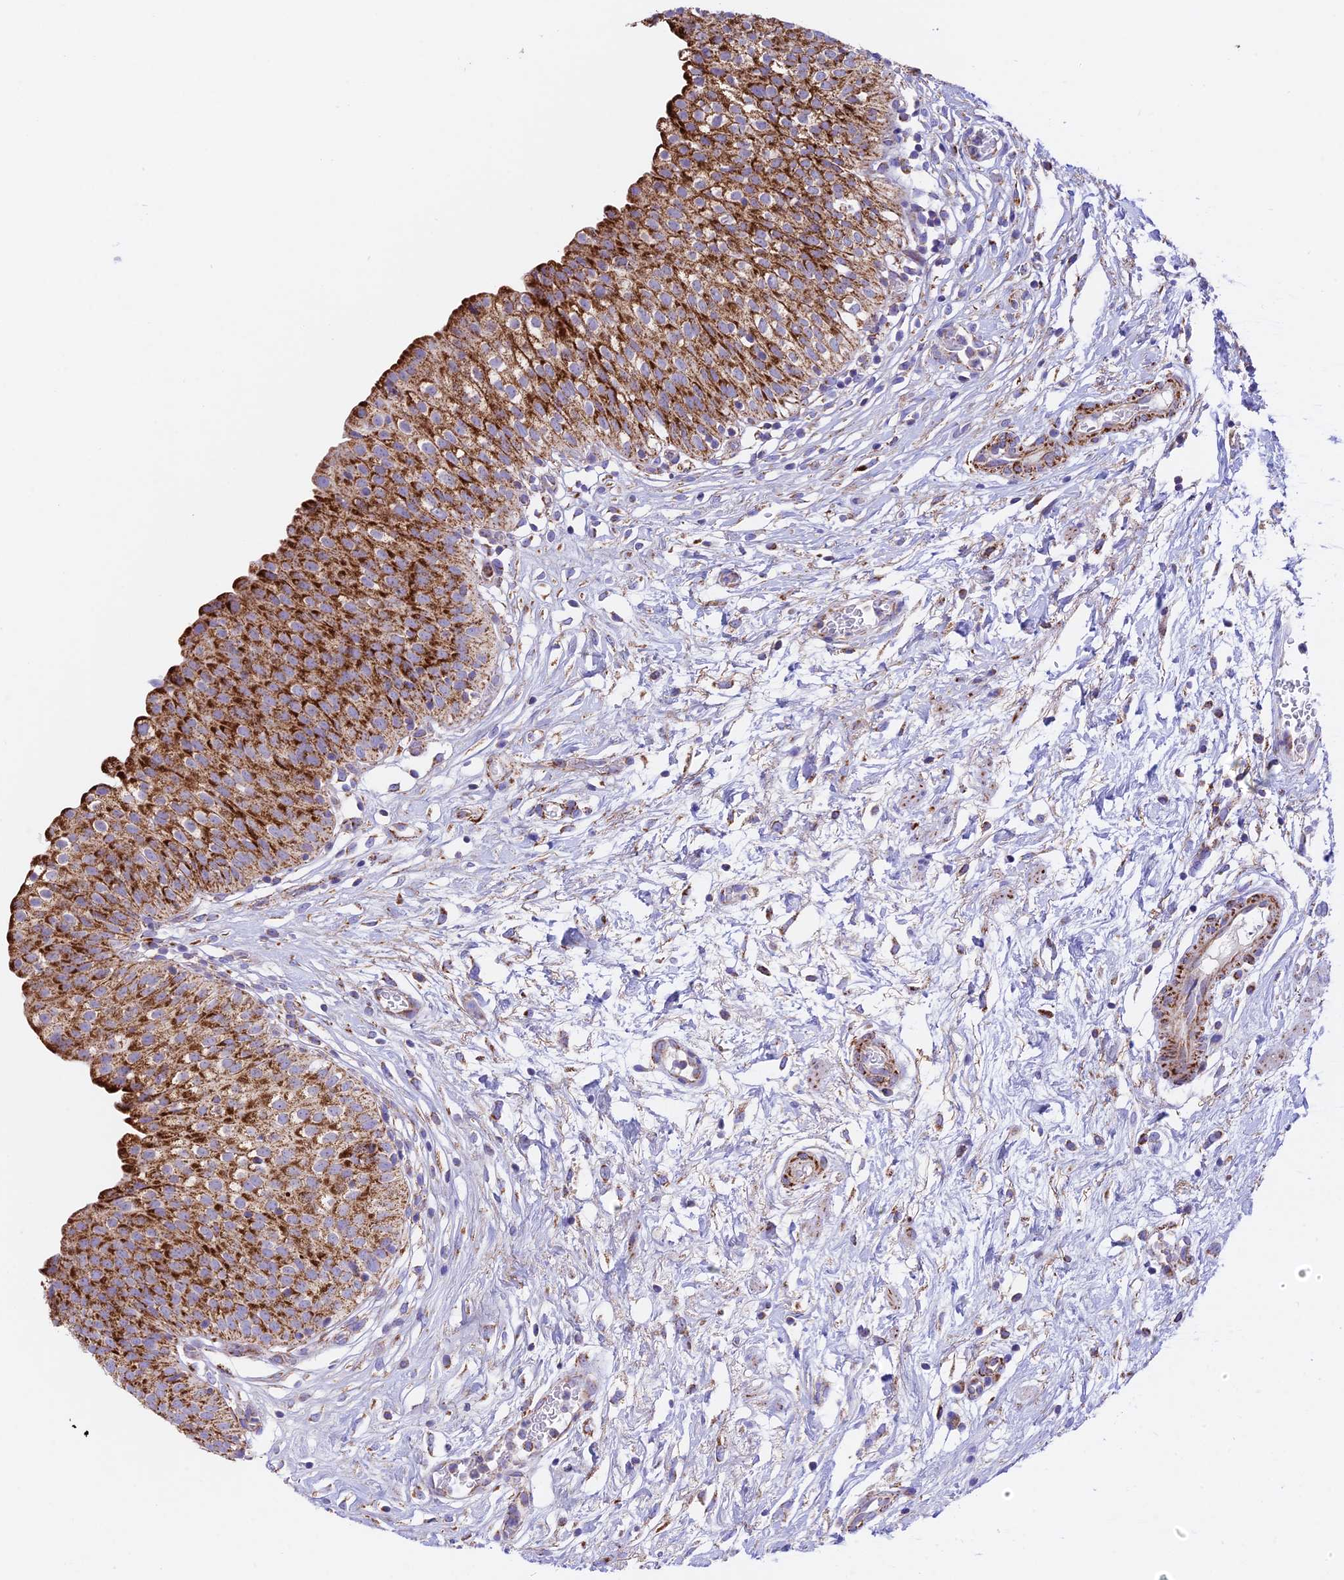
{"staining": {"intensity": "strong", "quantity": ">75%", "location": "cytoplasmic/membranous"}, "tissue": "urinary bladder", "cell_type": "Urothelial cells", "image_type": "normal", "snomed": [{"axis": "morphology", "description": "Normal tissue, NOS"}, {"axis": "topography", "description": "Urinary bladder"}], "caption": "Immunohistochemical staining of benign human urinary bladder demonstrates >75% levels of strong cytoplasmic/membranous protein expression in about >75% of urothelial cells. The protein of interest is shown in brown color, while the nuclei are stained blue.", "gene": "HSDL2", "patient": {"sex": "male", "age": 55}}